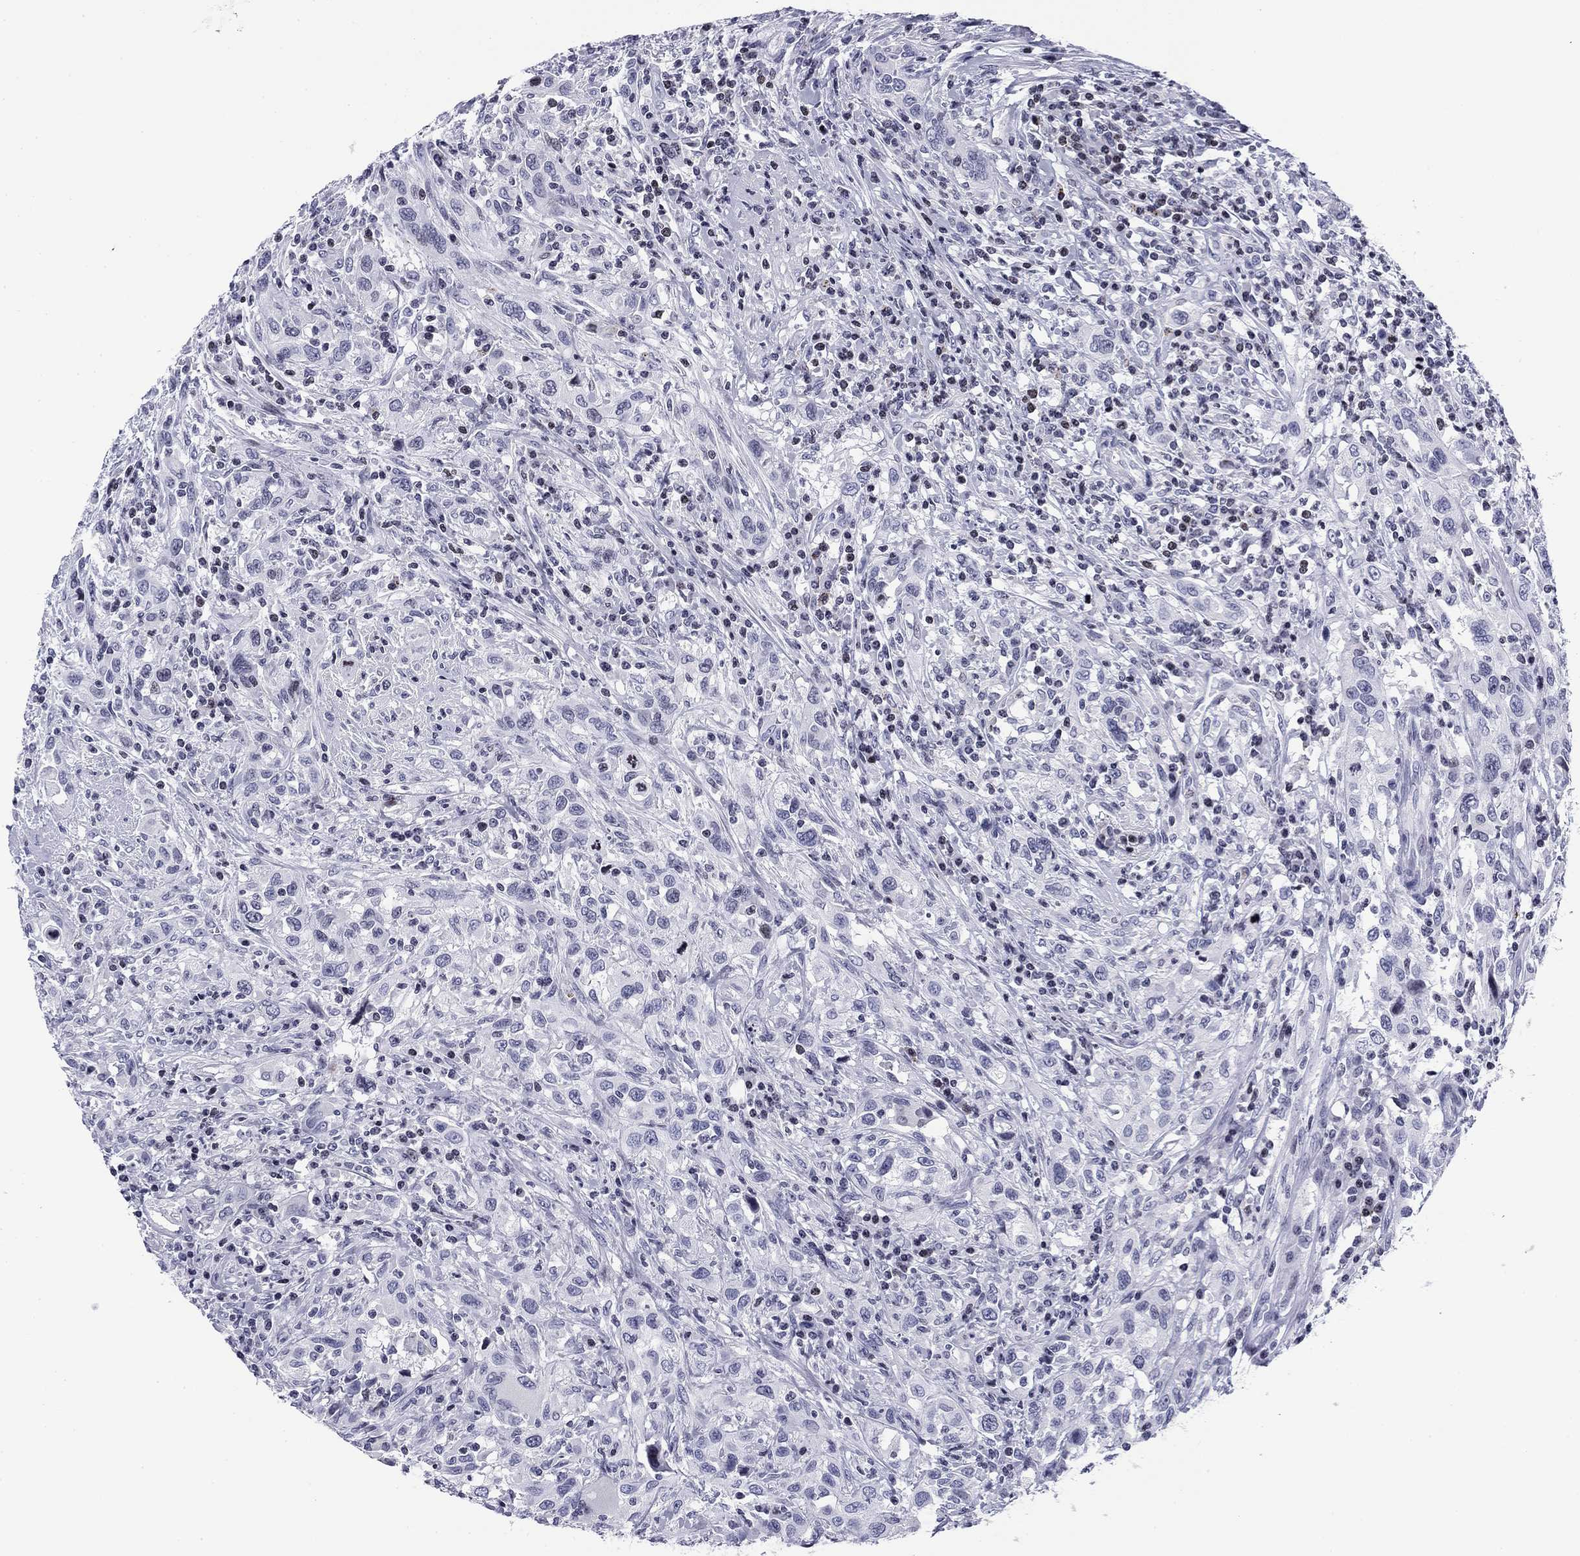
{"staining": {"intensity": "negative", "quantity": "none", "location": "none"}, "tissue": "urothelial cancer", "cell_type": "Tumor cells", "image_type": "cancer", "snomed": [{"axis": "morphology", "description": "Urothelial carcinoma, NOS"}, {"axis": "morphology", "description": "Urothelial carcinoma, High grade"}, {"axis": "topography", "description": "Urinary bladder"}], "caption": "The image exhibits no significant expression in tumor cells of urothelial cancer.", "gene": "CCDC144A", "patient": {"sex": "female", "age": 64}}